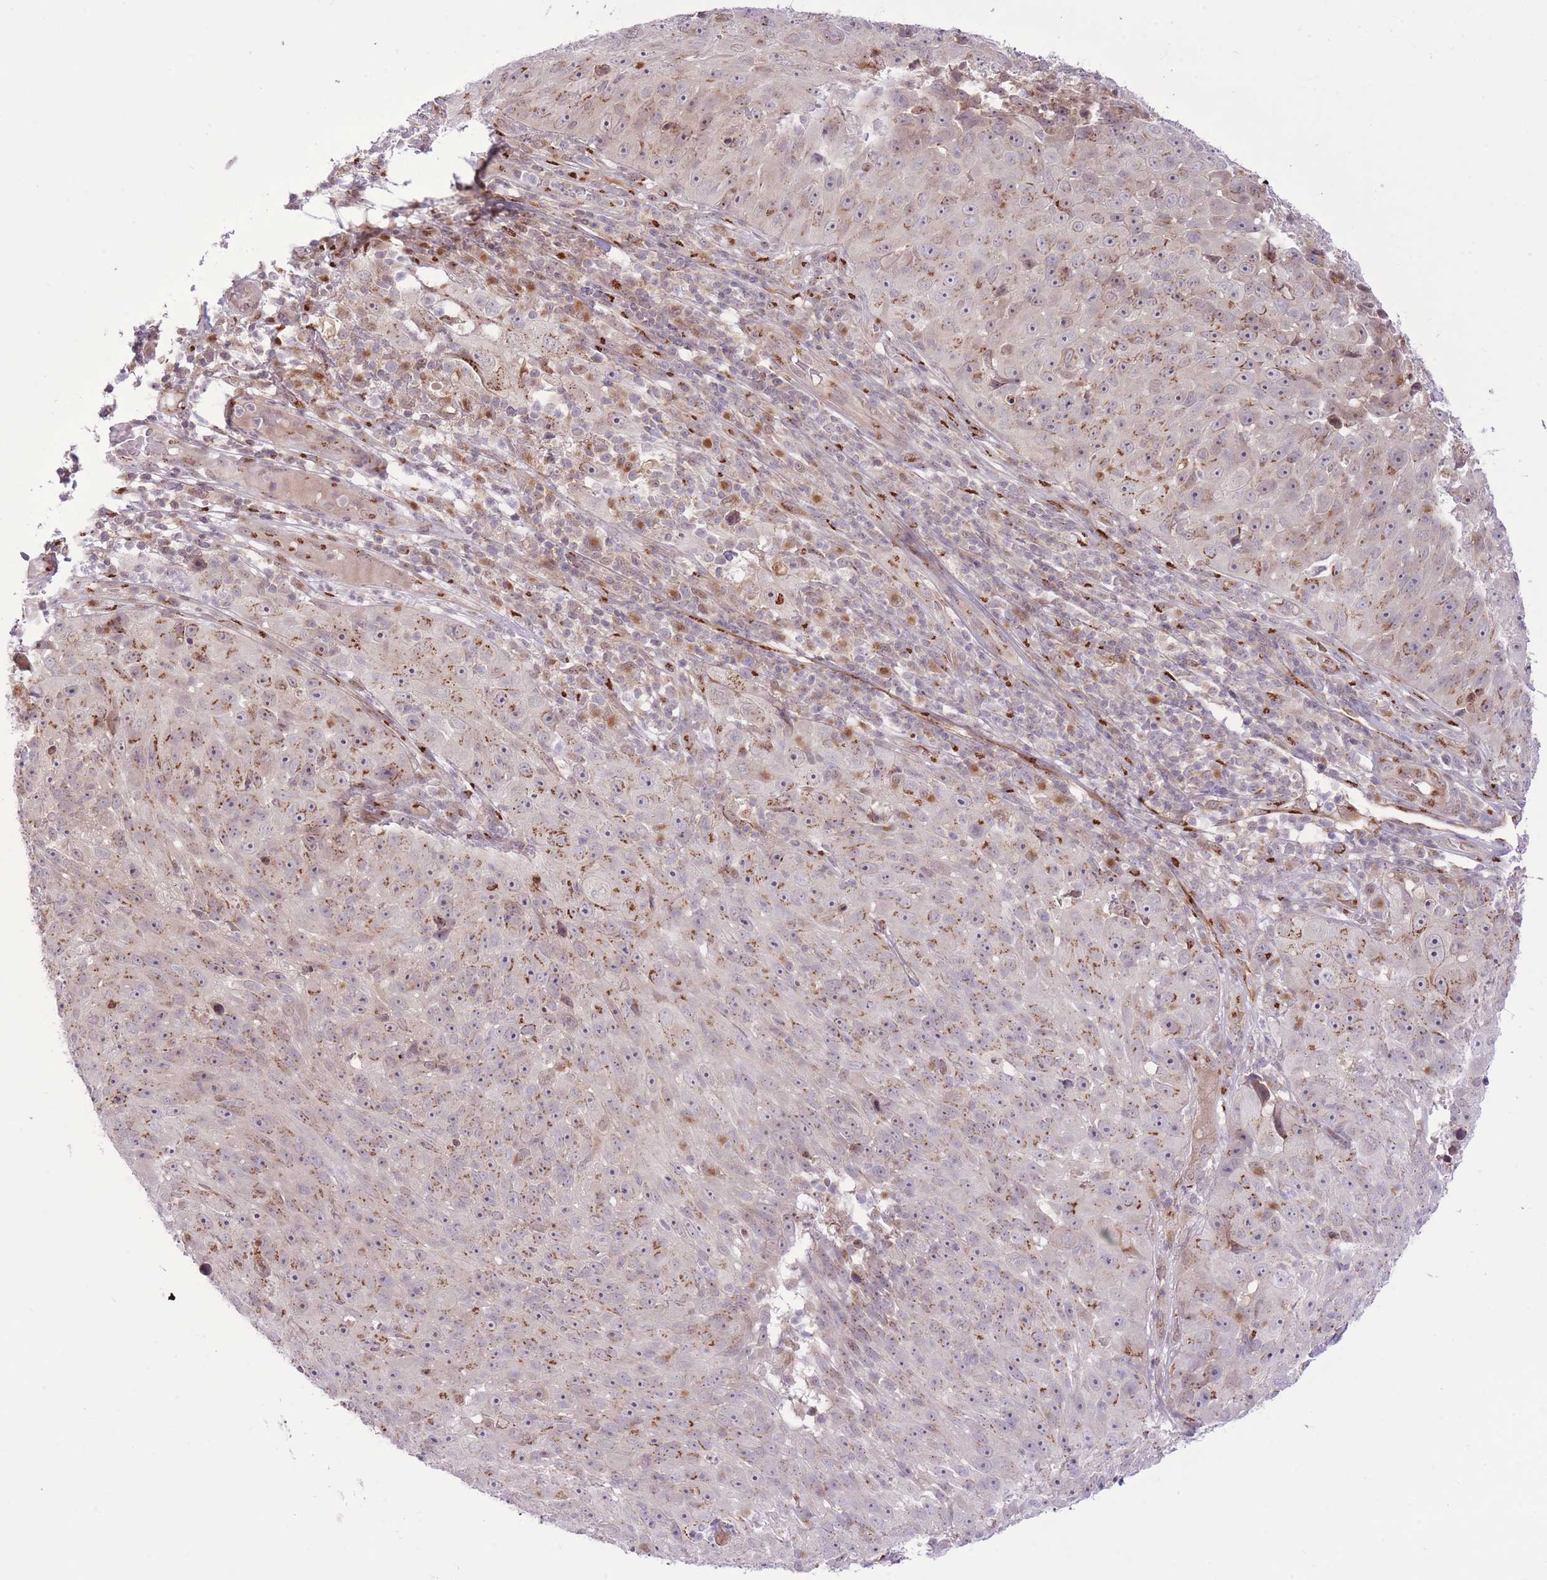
{"staining": {"intensity": "moderate", "quantity": "25%-75%", "location": "cytoplasmic/membranous"}, "tissue": "skin cancer", "cell_type": "Tumor cells", "image_type": "cancer", "snomed": [{"axis": "morphology", "description": "Squamous cell carcinoma, NOS"}, {"axis": "topography", "description": "Skin"}], "caption": "There is medium levels of moderate cytoplasmic/membranous positivity in tumor cells of skin squamous cell carcinoma, as demonstrated by immunohistochemical staining (brown color).", "gene": "ZBED5", "patient": {"sex": "female", "age": 87}}